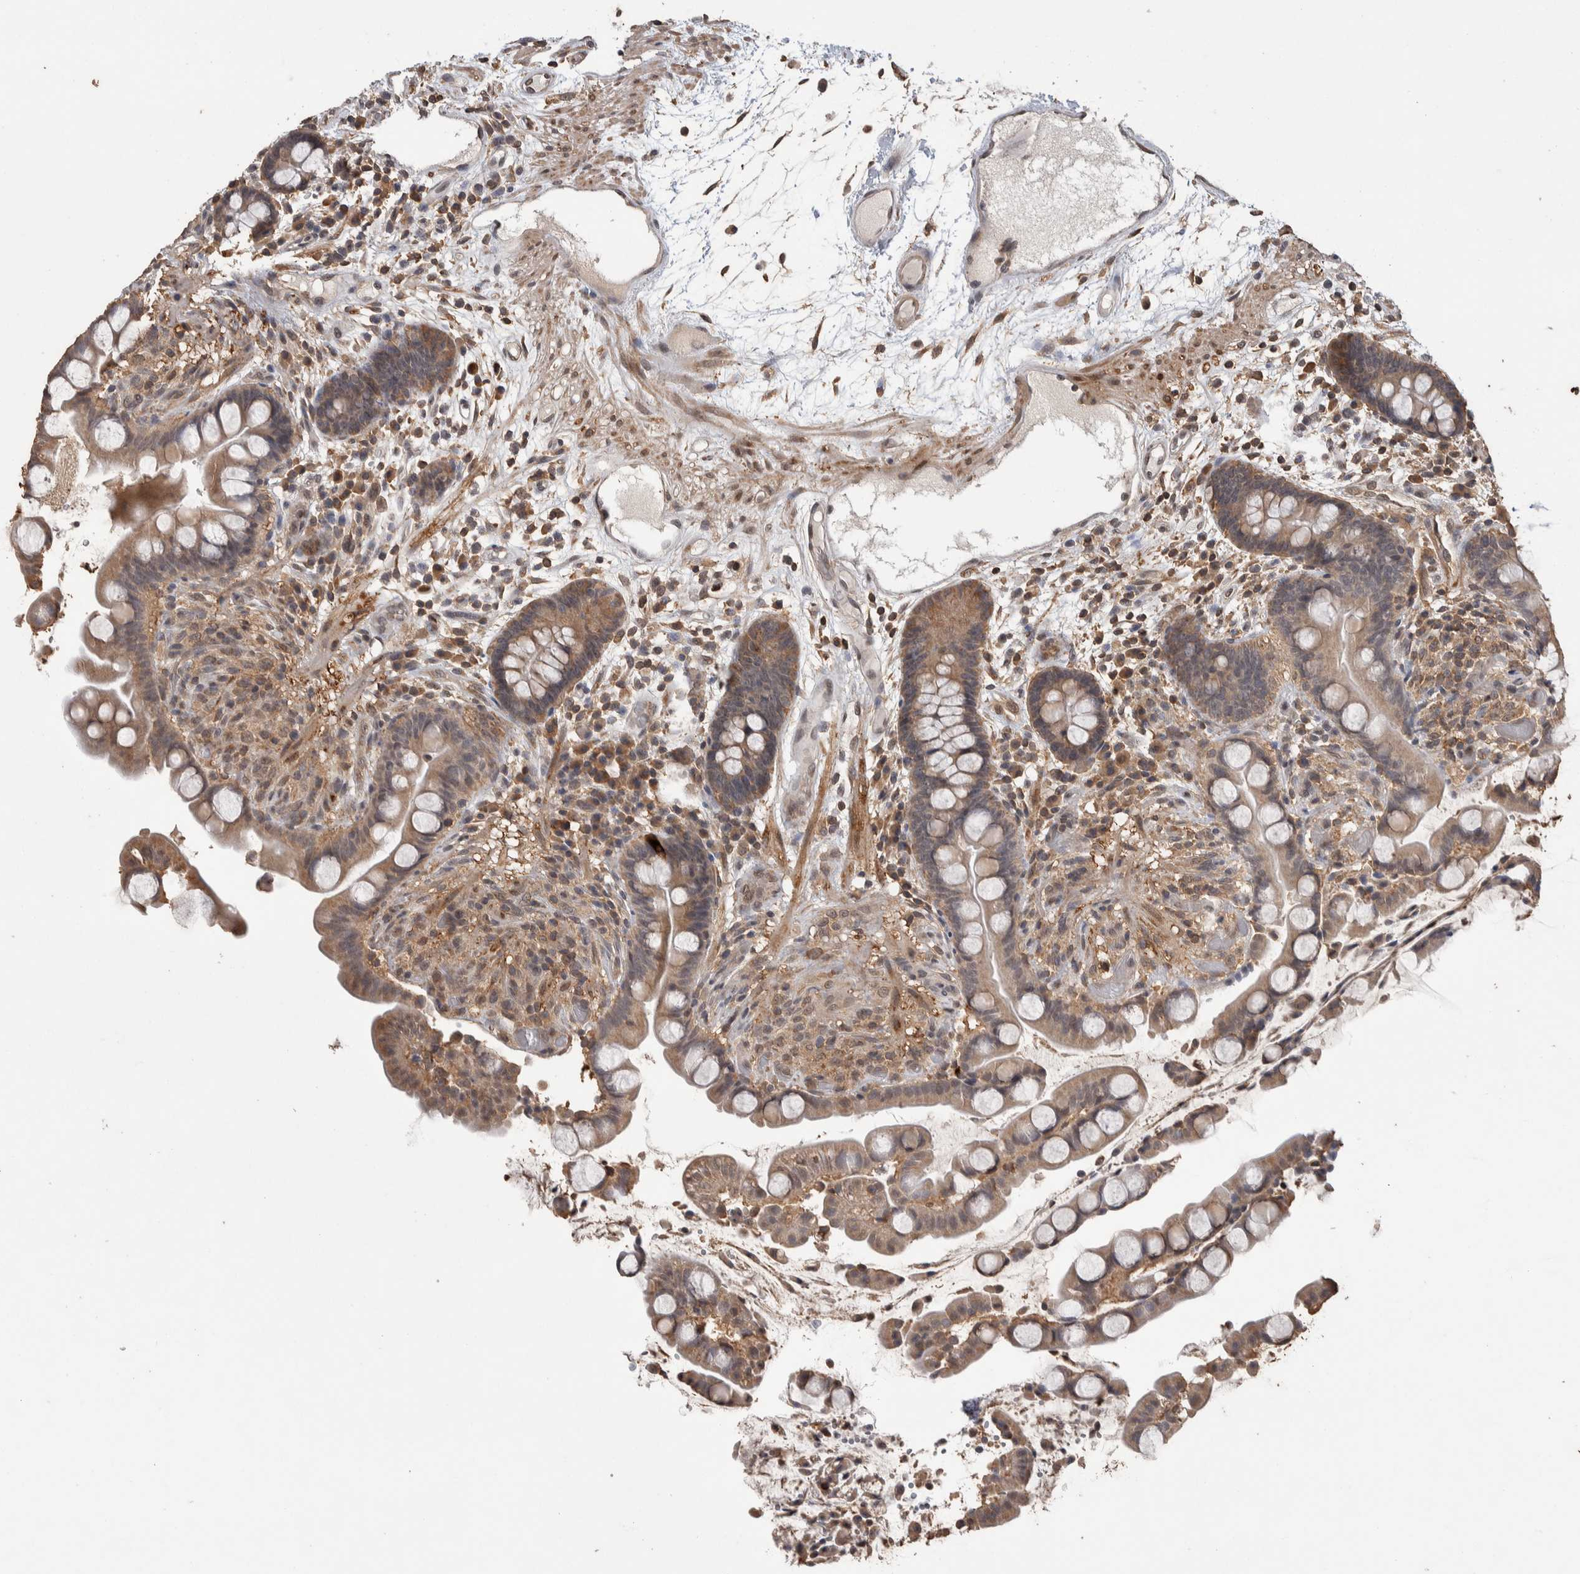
{"staining": {"intensity": "weak", "quantity": "25%-75%", "location": "cytoplasmic/membranous"}, "tissue": "colon", "cell_type": "Endothelial cells", "image_type": "normal", "snomed": [{"axis": "morphology", "description": "Normal tissue, NOS"}, {"axis": "topography", "description": "Colon"}], "caption": "Normal colon exhibits weak cytoplasmic/membranous staining in approximately 25%-75% of endothelial cells.", "gene": "DVL2", "patient": {"sex": "male", "age": 73}}